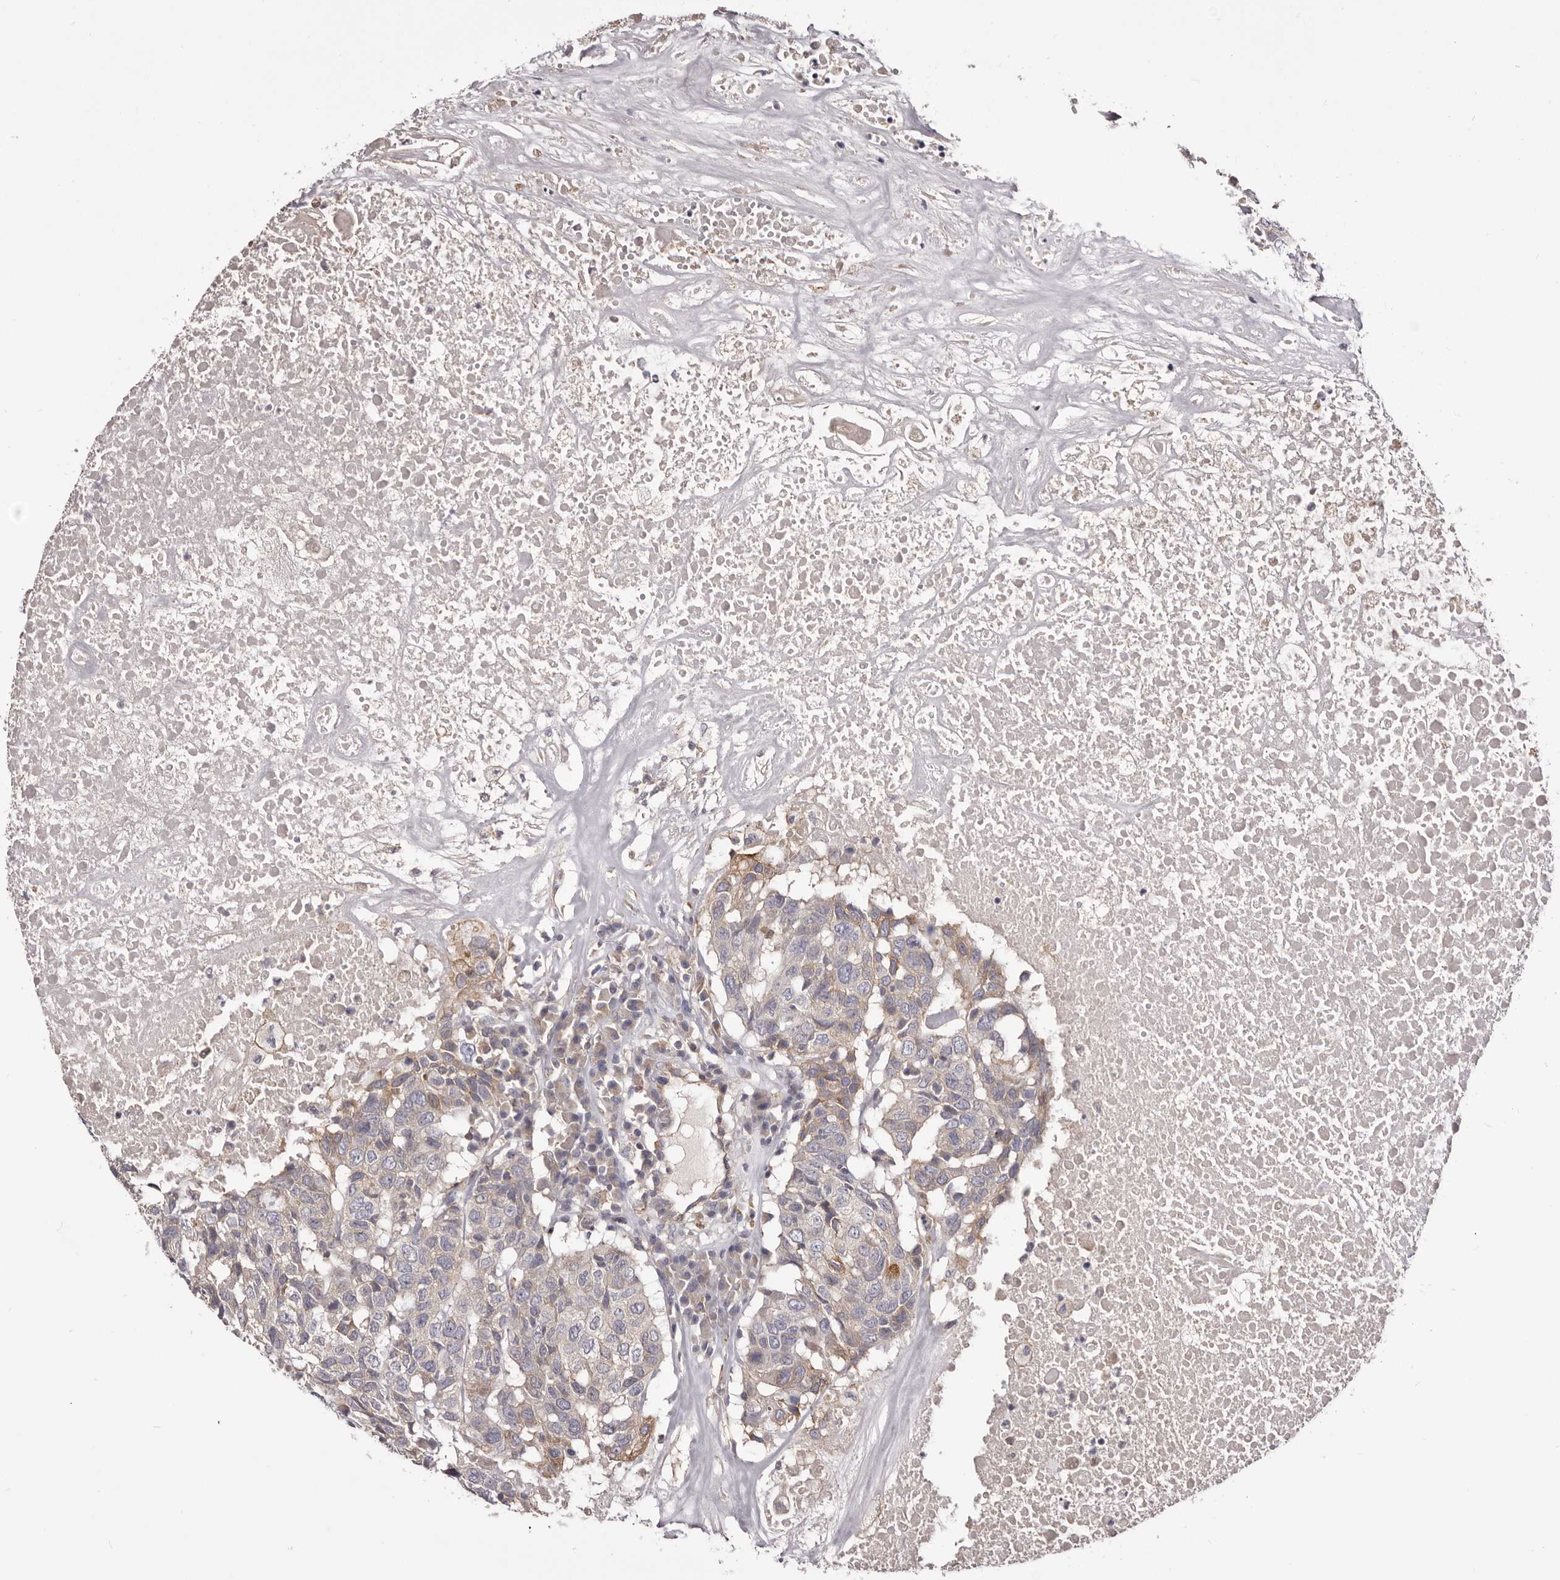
{"staining": {"intensity": "moderate", "quantity": "<25%", "location": "cytoplasmic/membranous"}, "tissue": "head and neck cancer", "cell_type": "Tumor cells", "image_type": "cancer", "snomed": [{"axis": "morphology", "description": "Squamous cell carcinoma, NOS"}, {"axis": "topography", "description": "Head-Neck"}], "caption": "This is an image of IHC staining of head and neck cancer (squamous cell carcinoma), which shows moderate staining in the cytoplasmic/membranous of tumor cells.", "gene": "DMRT2", "patient": {"sex": "male", "age": 66}}